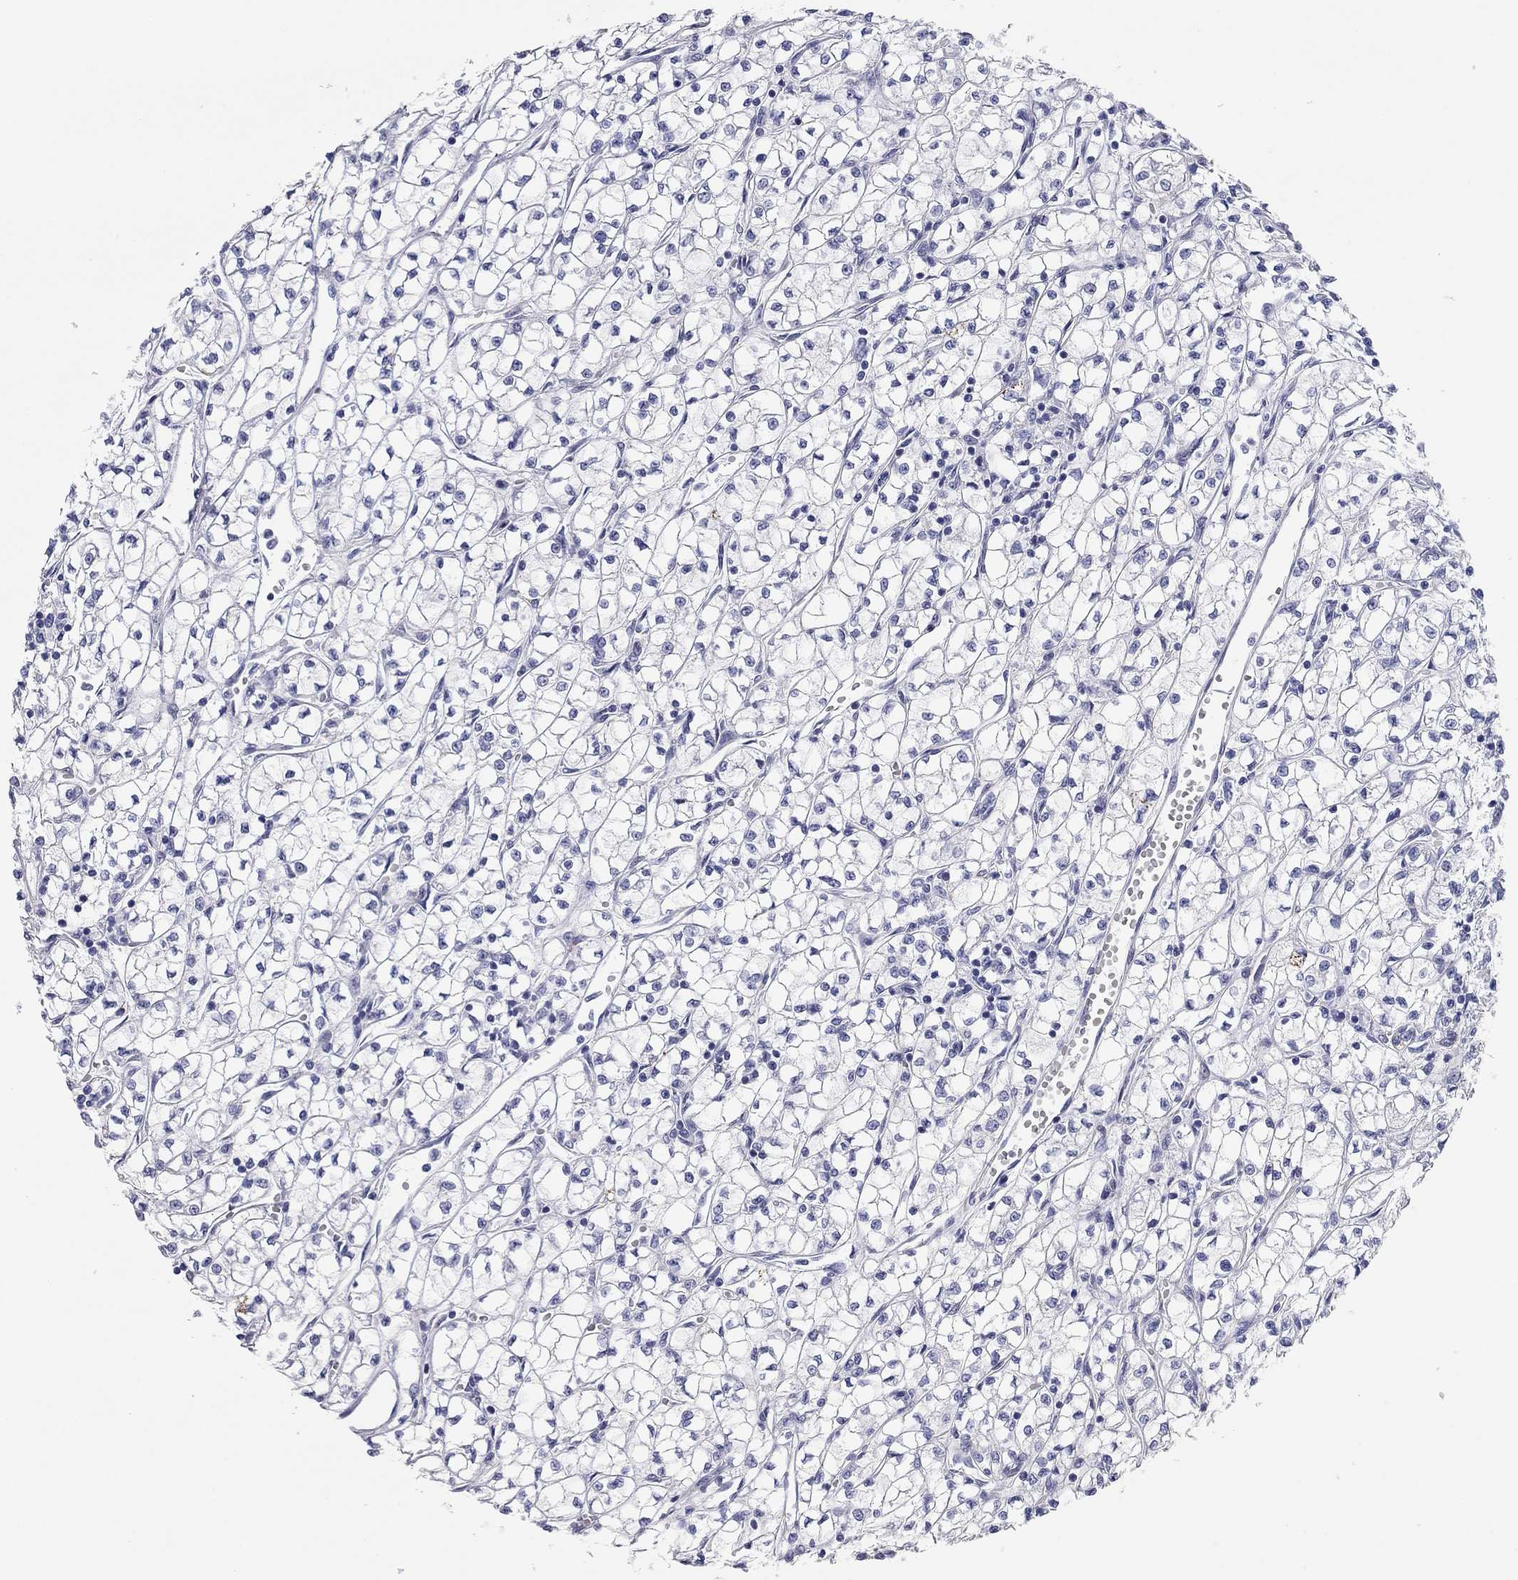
{"staining": {"intensity": "negative", "quantity": "none", "location": "none"}, "tissue": "renal cancer", "cell_type": "Tumor cells", "image_type": "cancer", "snomed": [{"axis": "morphology", "description": "Adenocarcinoma, NOS"}, {"axis": "topography", "description": "Kidney"}], "caption": "Renal cancer stained for a protein using immunohistochemistry (IHC) exhibits no staining tumor cells.", "gene": "CHI3L2", "patient": {"sex": "female", "age": 64}}